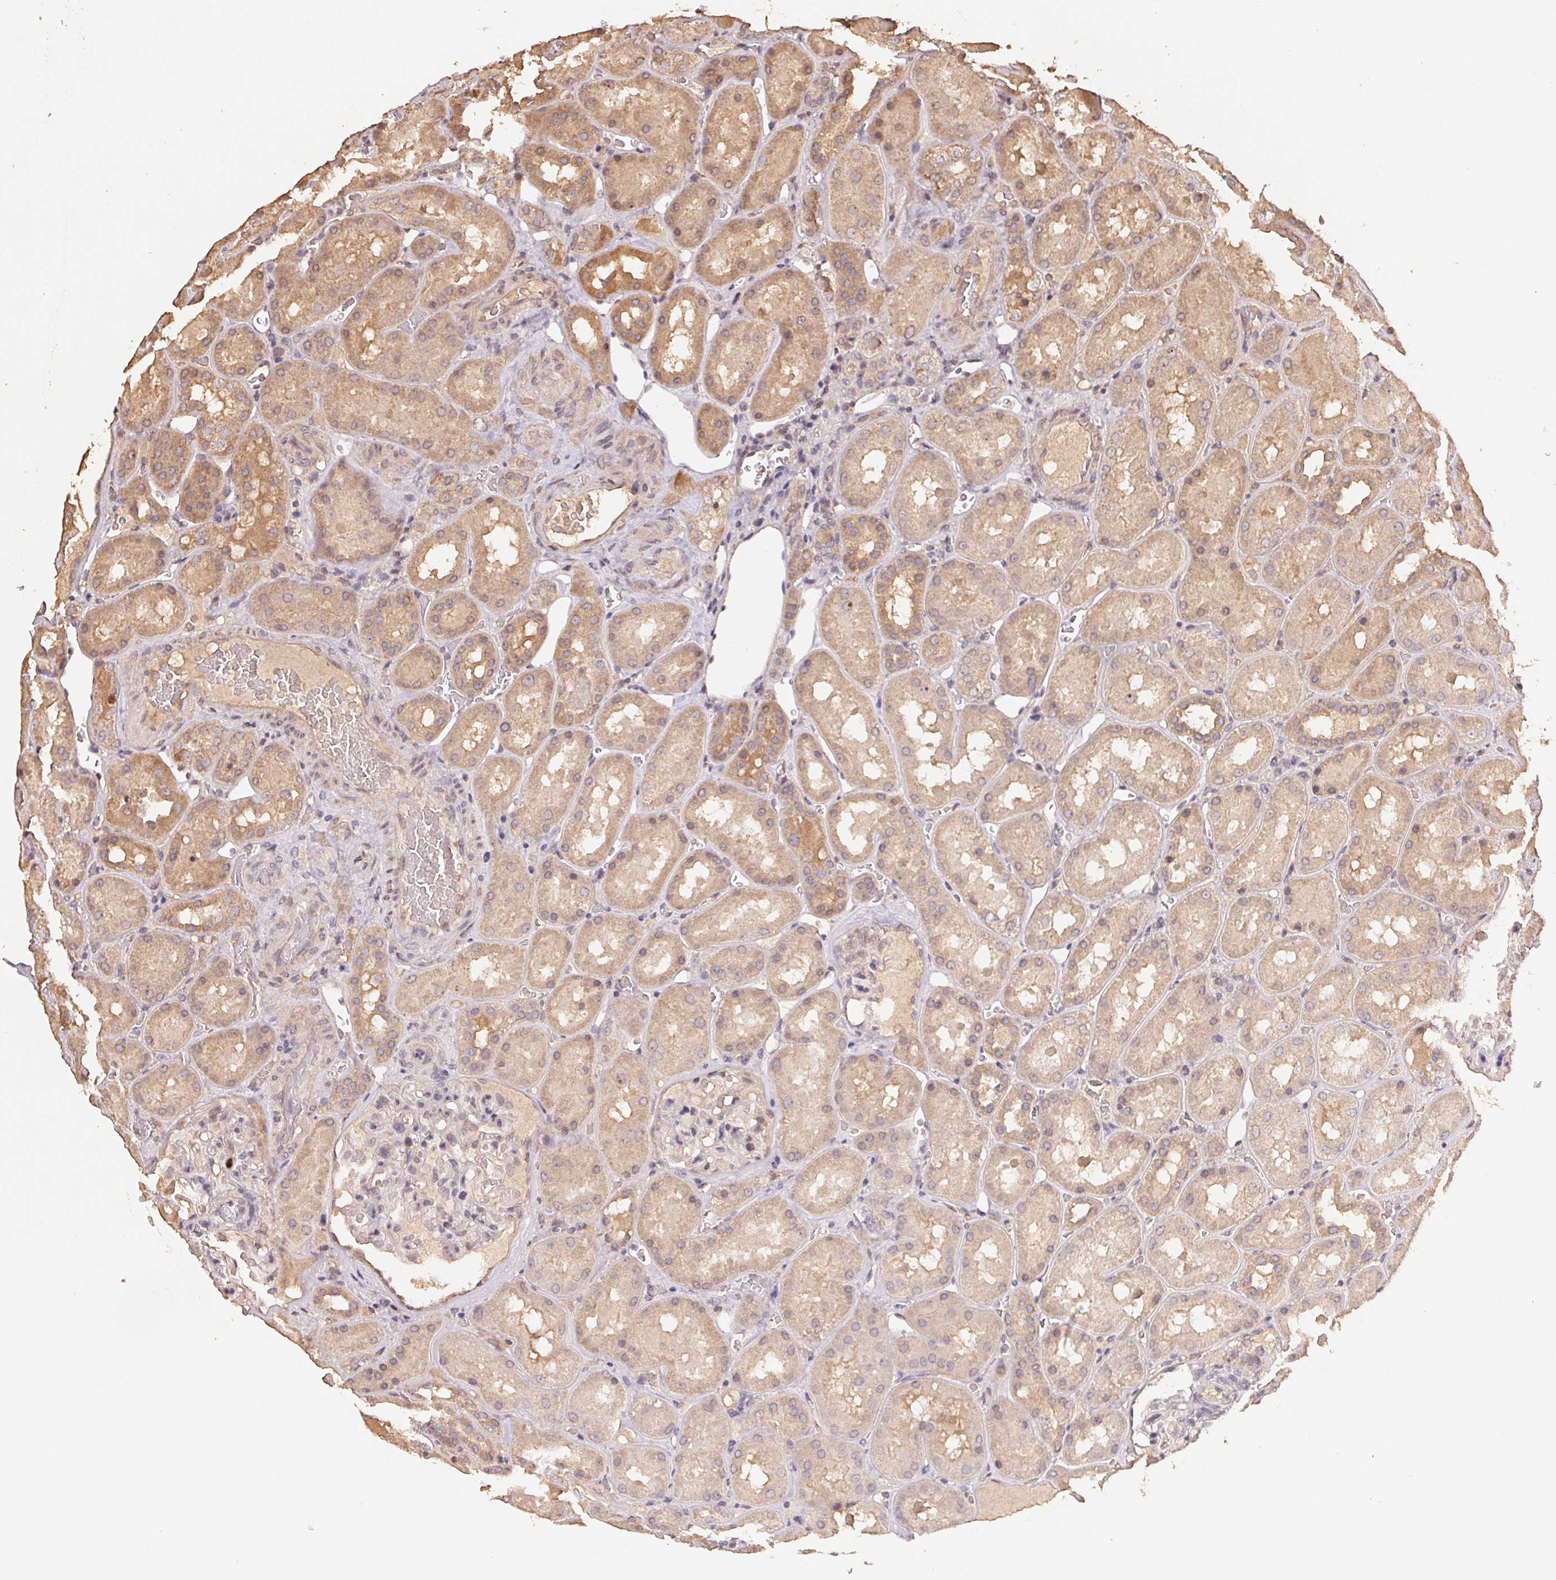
{"staining": {"intensity": "negative", "quantity": "none", "location": "none"}, "tissue": "kidney", "cell_type": "Cells in glomeruli", "image_type": "normal", "snomed": [{"axis": "morphology", "description": "Normal tissue, NOS"}, {"axis": "topography", "description": "Kidney"}], "caption": "A high-resolution image shows immunohistochemistry staining of benign kidney, which reveals no significant staining in cells in glomeruli.", "gene": "CENPF", "patient": {"sex": "male", "age": 73}}